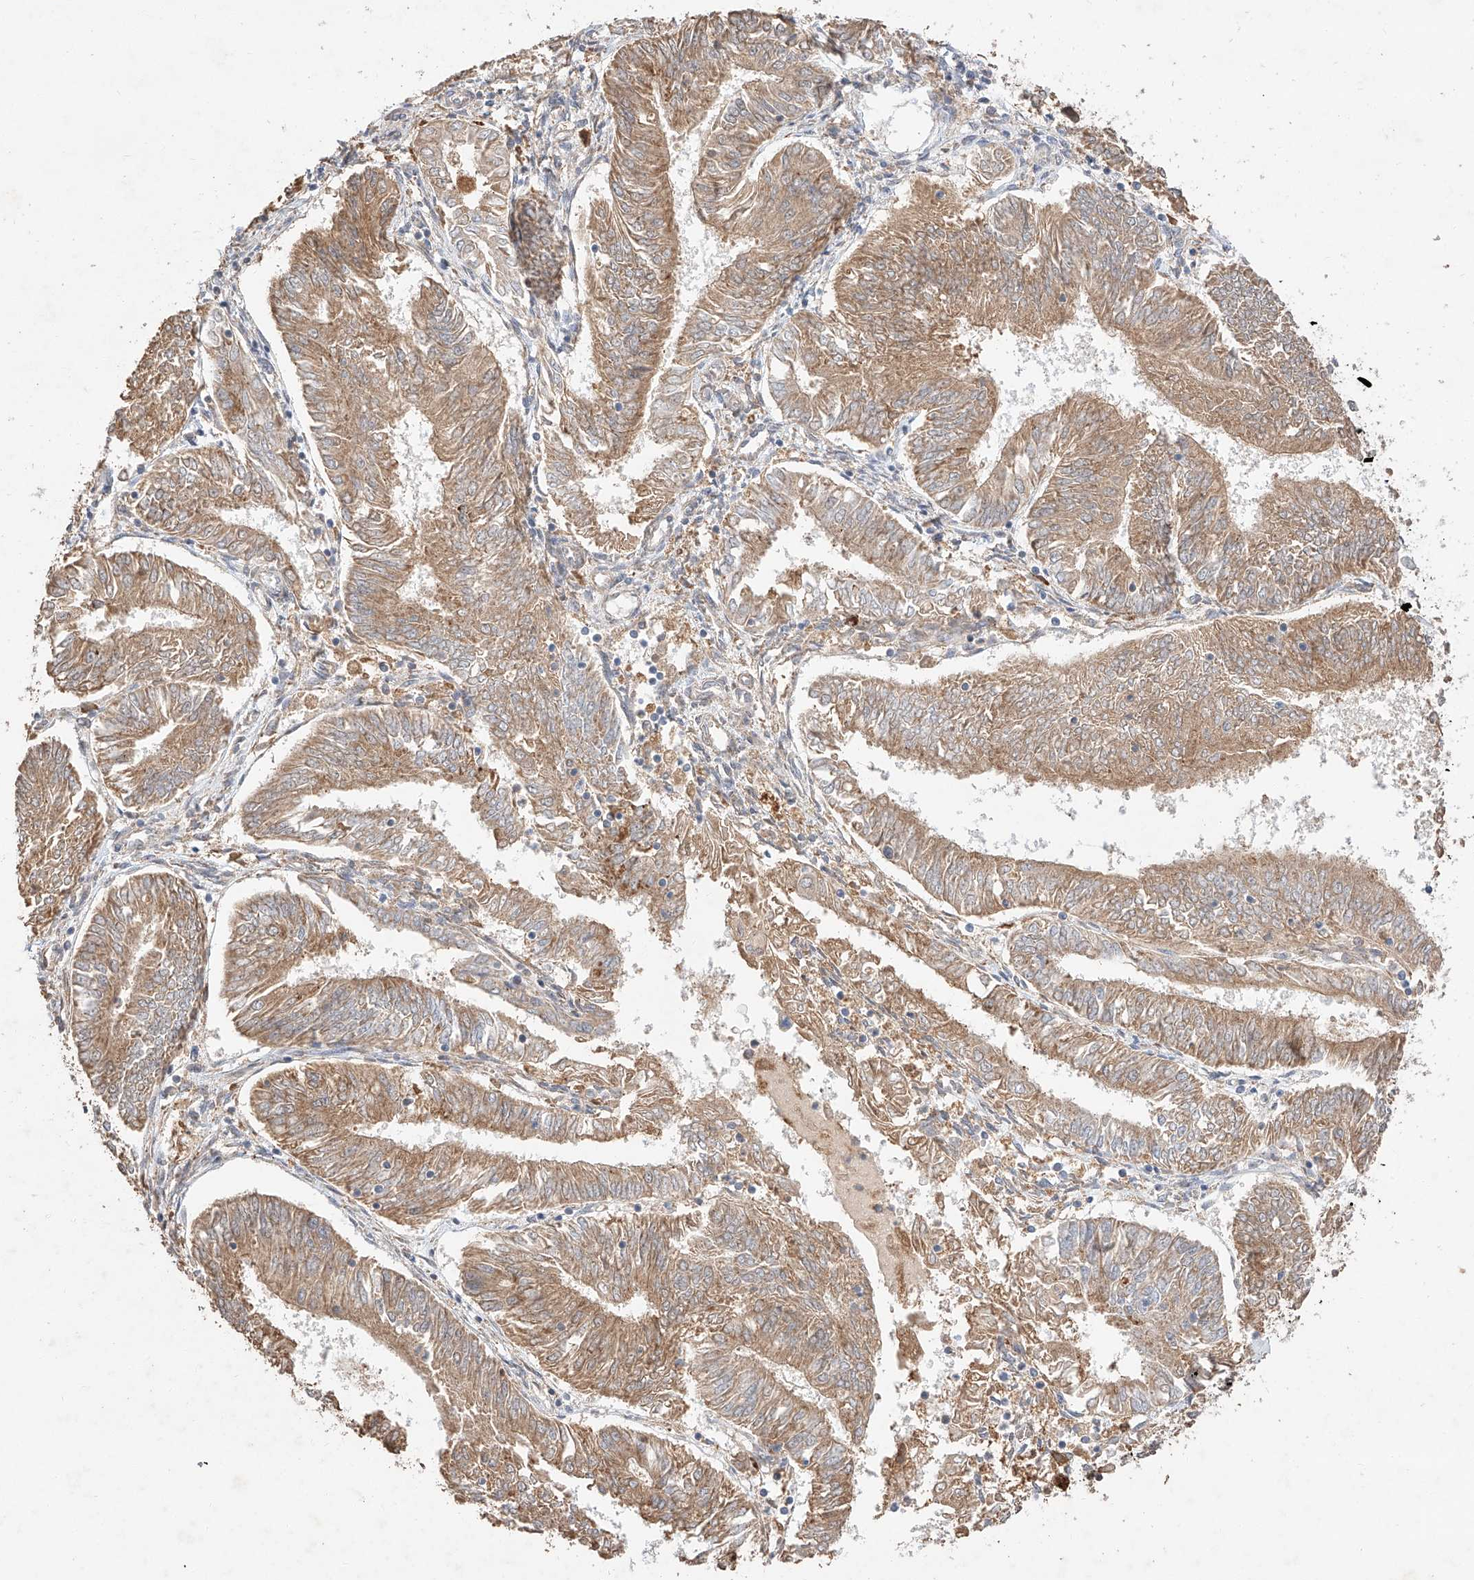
{"staining": {"intensity": "moderate", "quantity": "25%-75%", "location": "cytoplasmic/membranous"}, "tissue": "endometrial cancer", "cell_type": "Tumor cells", "image_type": "cancer", "snomed": [{"axis": "morphology", "description": "Adenocarcinoma, NOS"}, {"axis": "topography", "description": "Endometrium"}], "caption": "The immunohistochemical stain labels moderate cytoplasmic/membranous positivity in tumor cells of endometrial cancer tissue.", "gene": "SUSD6", "patient": {"sex": "female", "age": 58}}